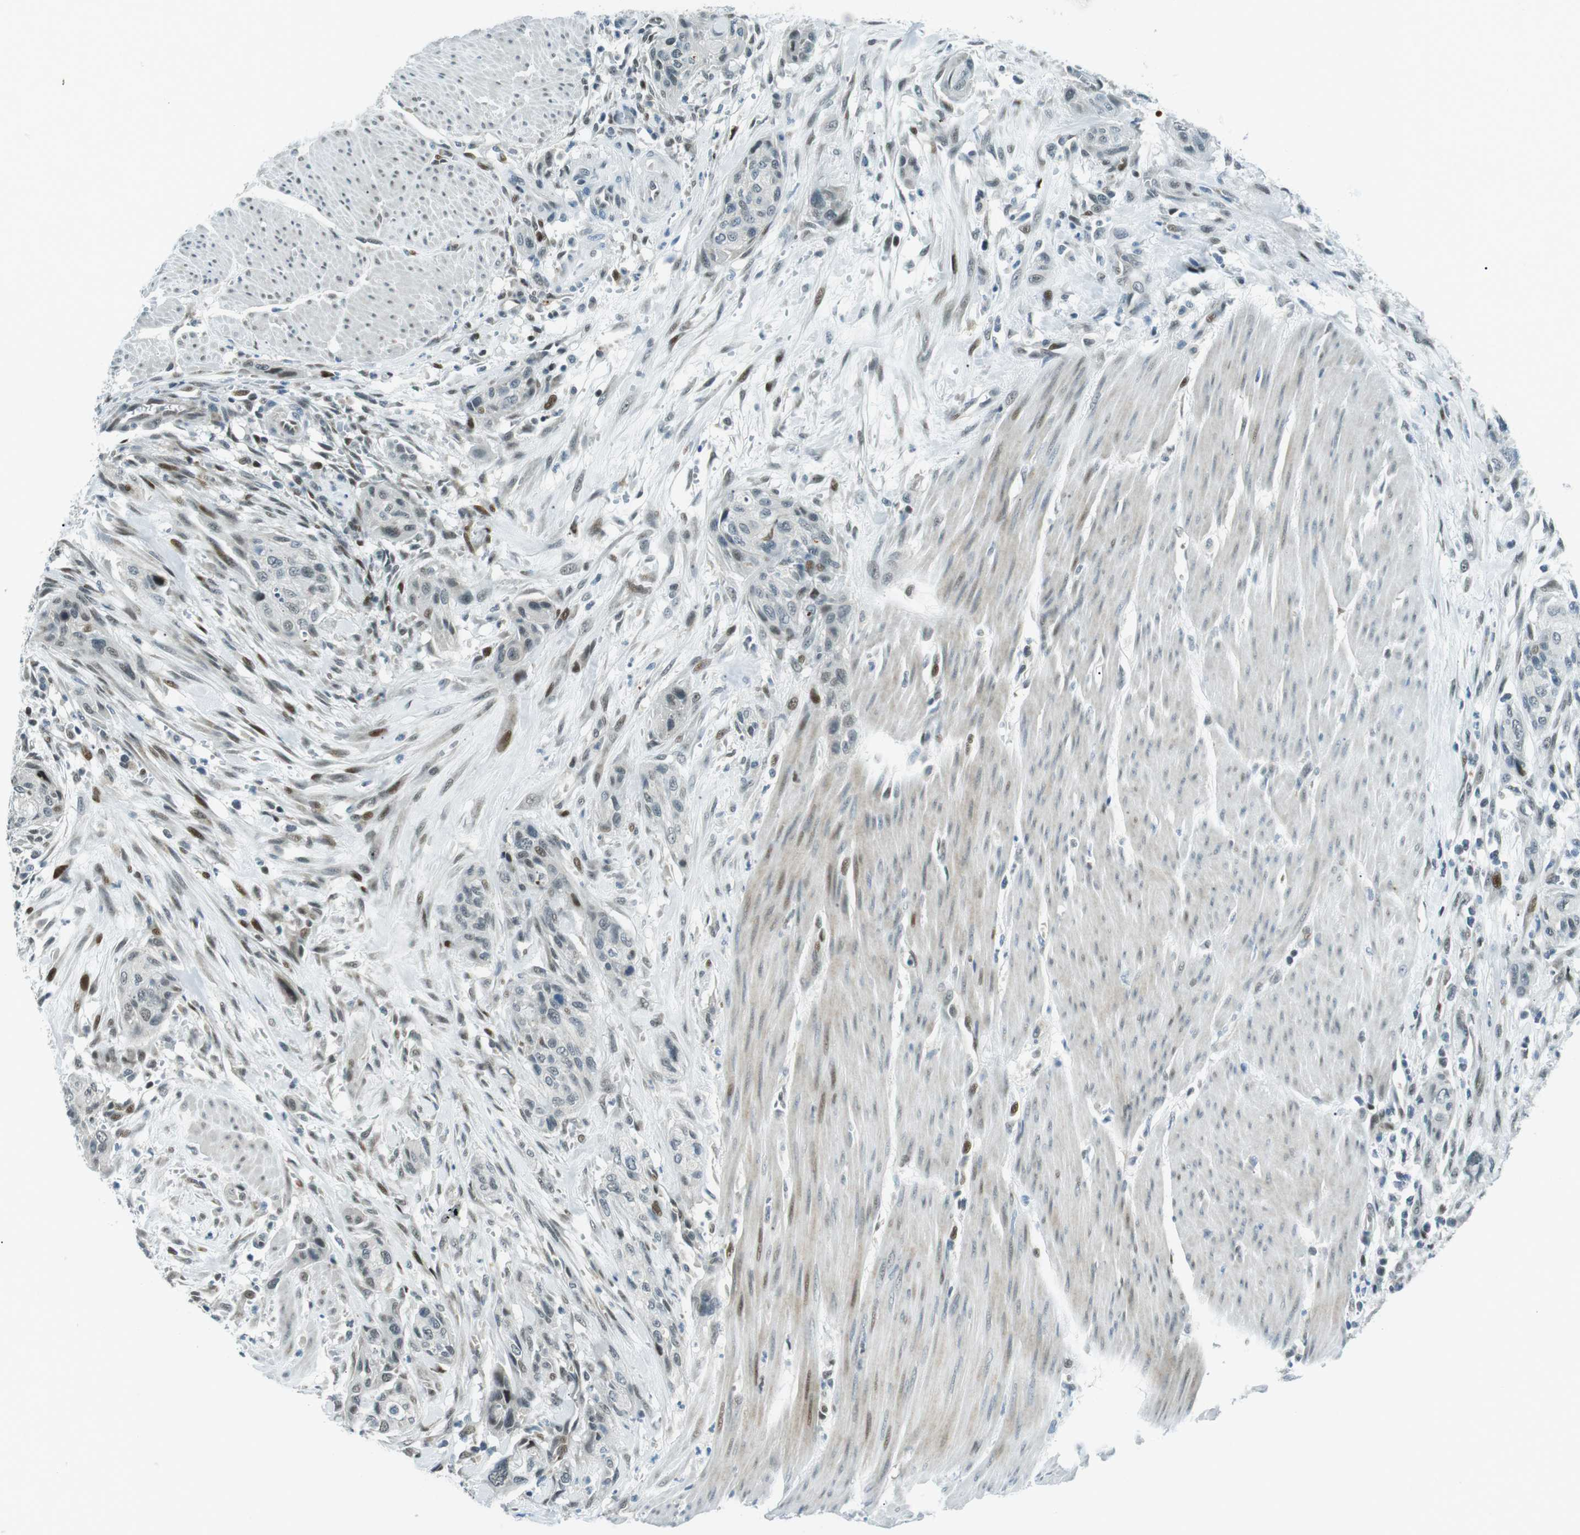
{"staining": {"intensity": "moderate", "quantity": "<25%", "location": "nuclear"}, "tissue": "urothelial cancer", "cell_type": "Tumor cells", "image_type": "cancer", "snomed": [{"axis": "morphology", "description": "Urothelial carcinoma, High grade"}, {"axis": "topography", "description": "Urinary bladder"}], "caption": "Human high-grade urothelial carcinoma stained with a protein marker shows moderate staining in tumor cells.", "gene": "PJA1", "patient": {"sex": "male", "age": 35}}